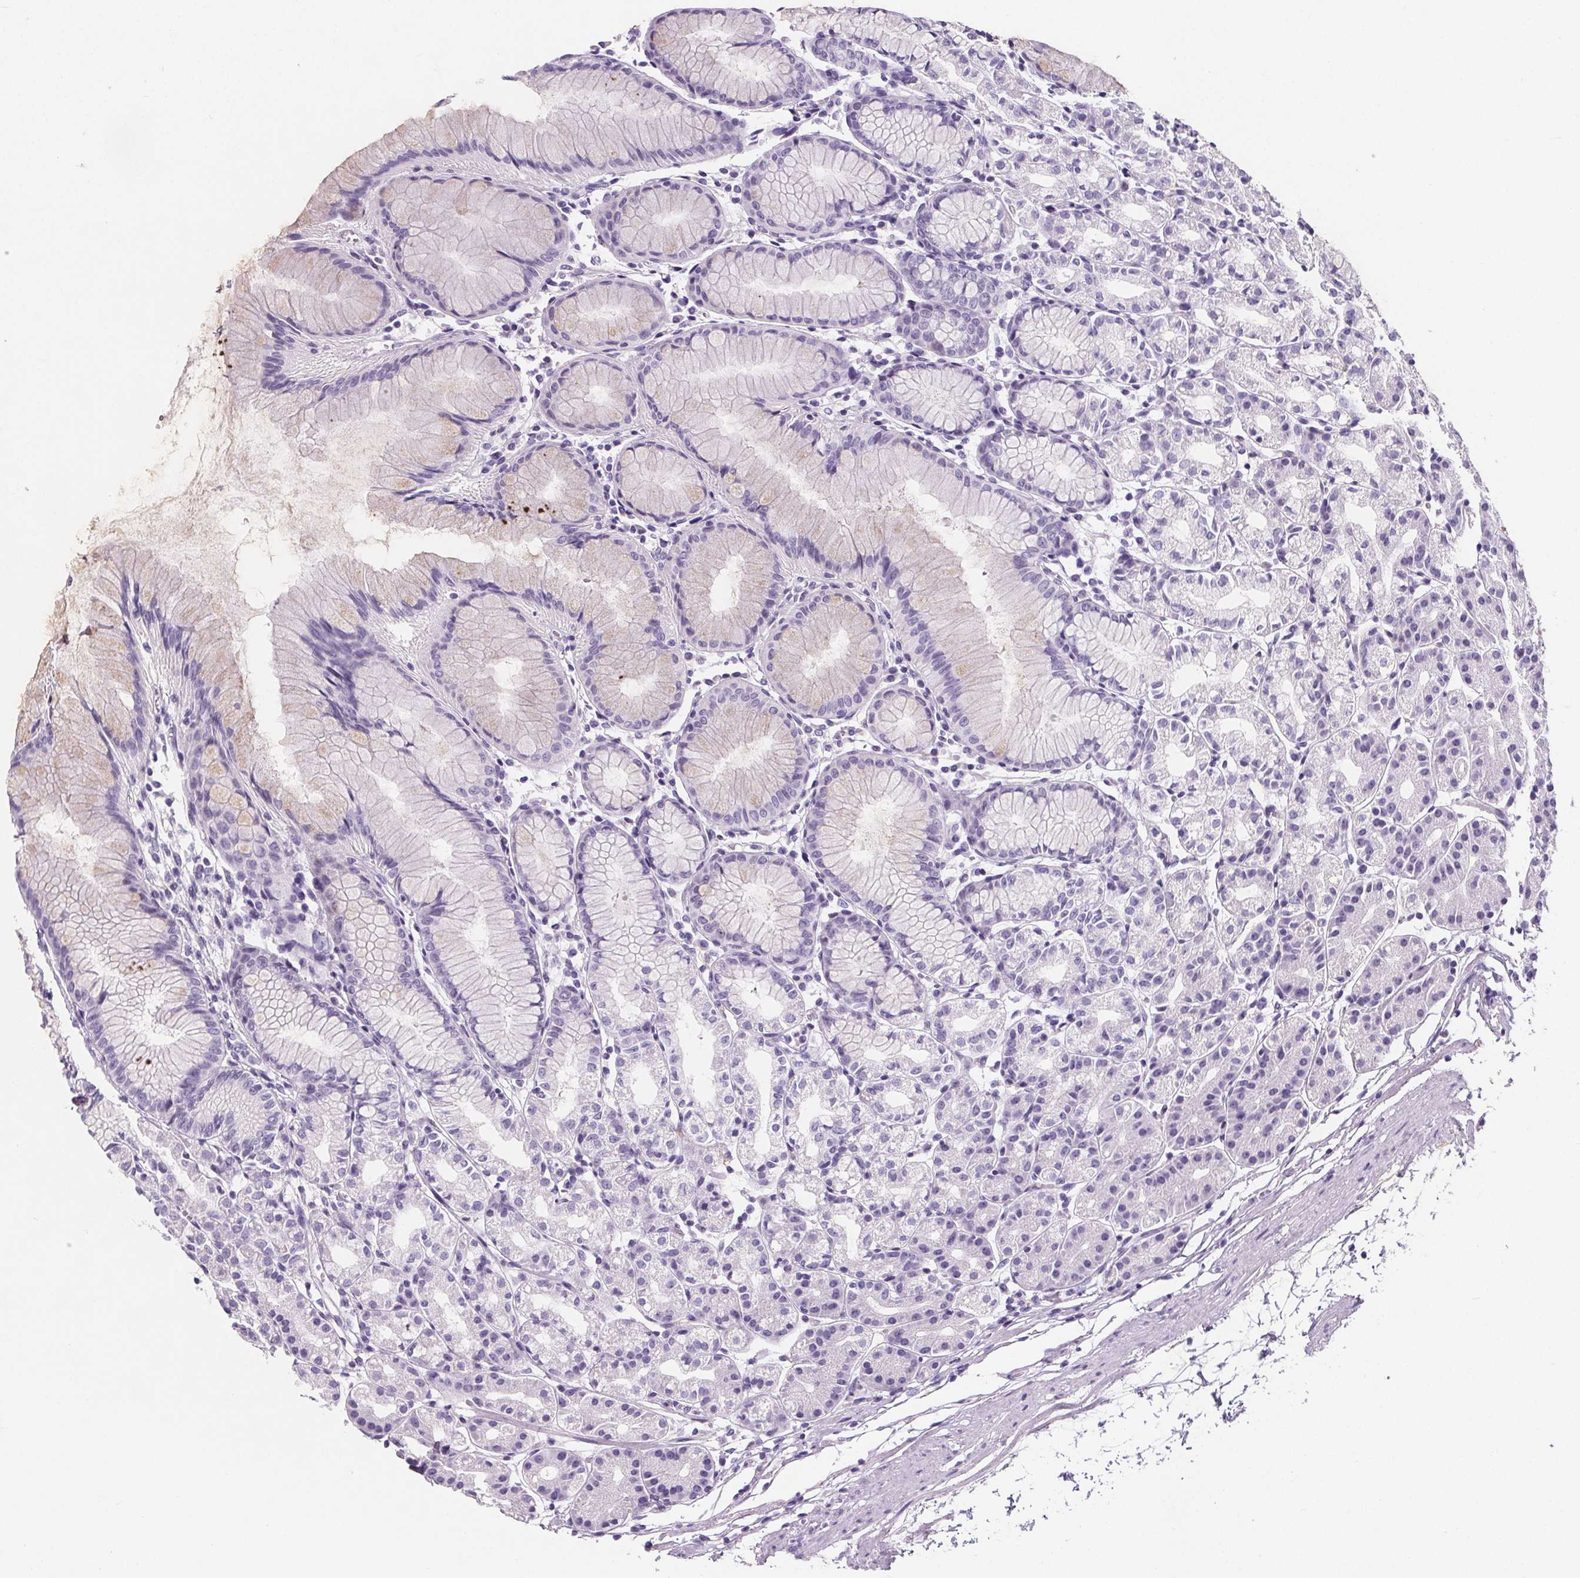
{"staining": {"intensity": "negative", "quantity": "none", "location": "none"}, "tissue": "stomach", "cell_type": "Glandular cells", "image_type": "normal", "snomed": [{"axis": "morphology", "description": "Normal tissue, NOS"}, {"axis": "topography", "description": "Stomach"}], "caption": "IHC of normal human stomach reveals no positivity in glandular cells.", "gene": "ADRB1", "patient": {"sex": "female", "age": 57}}